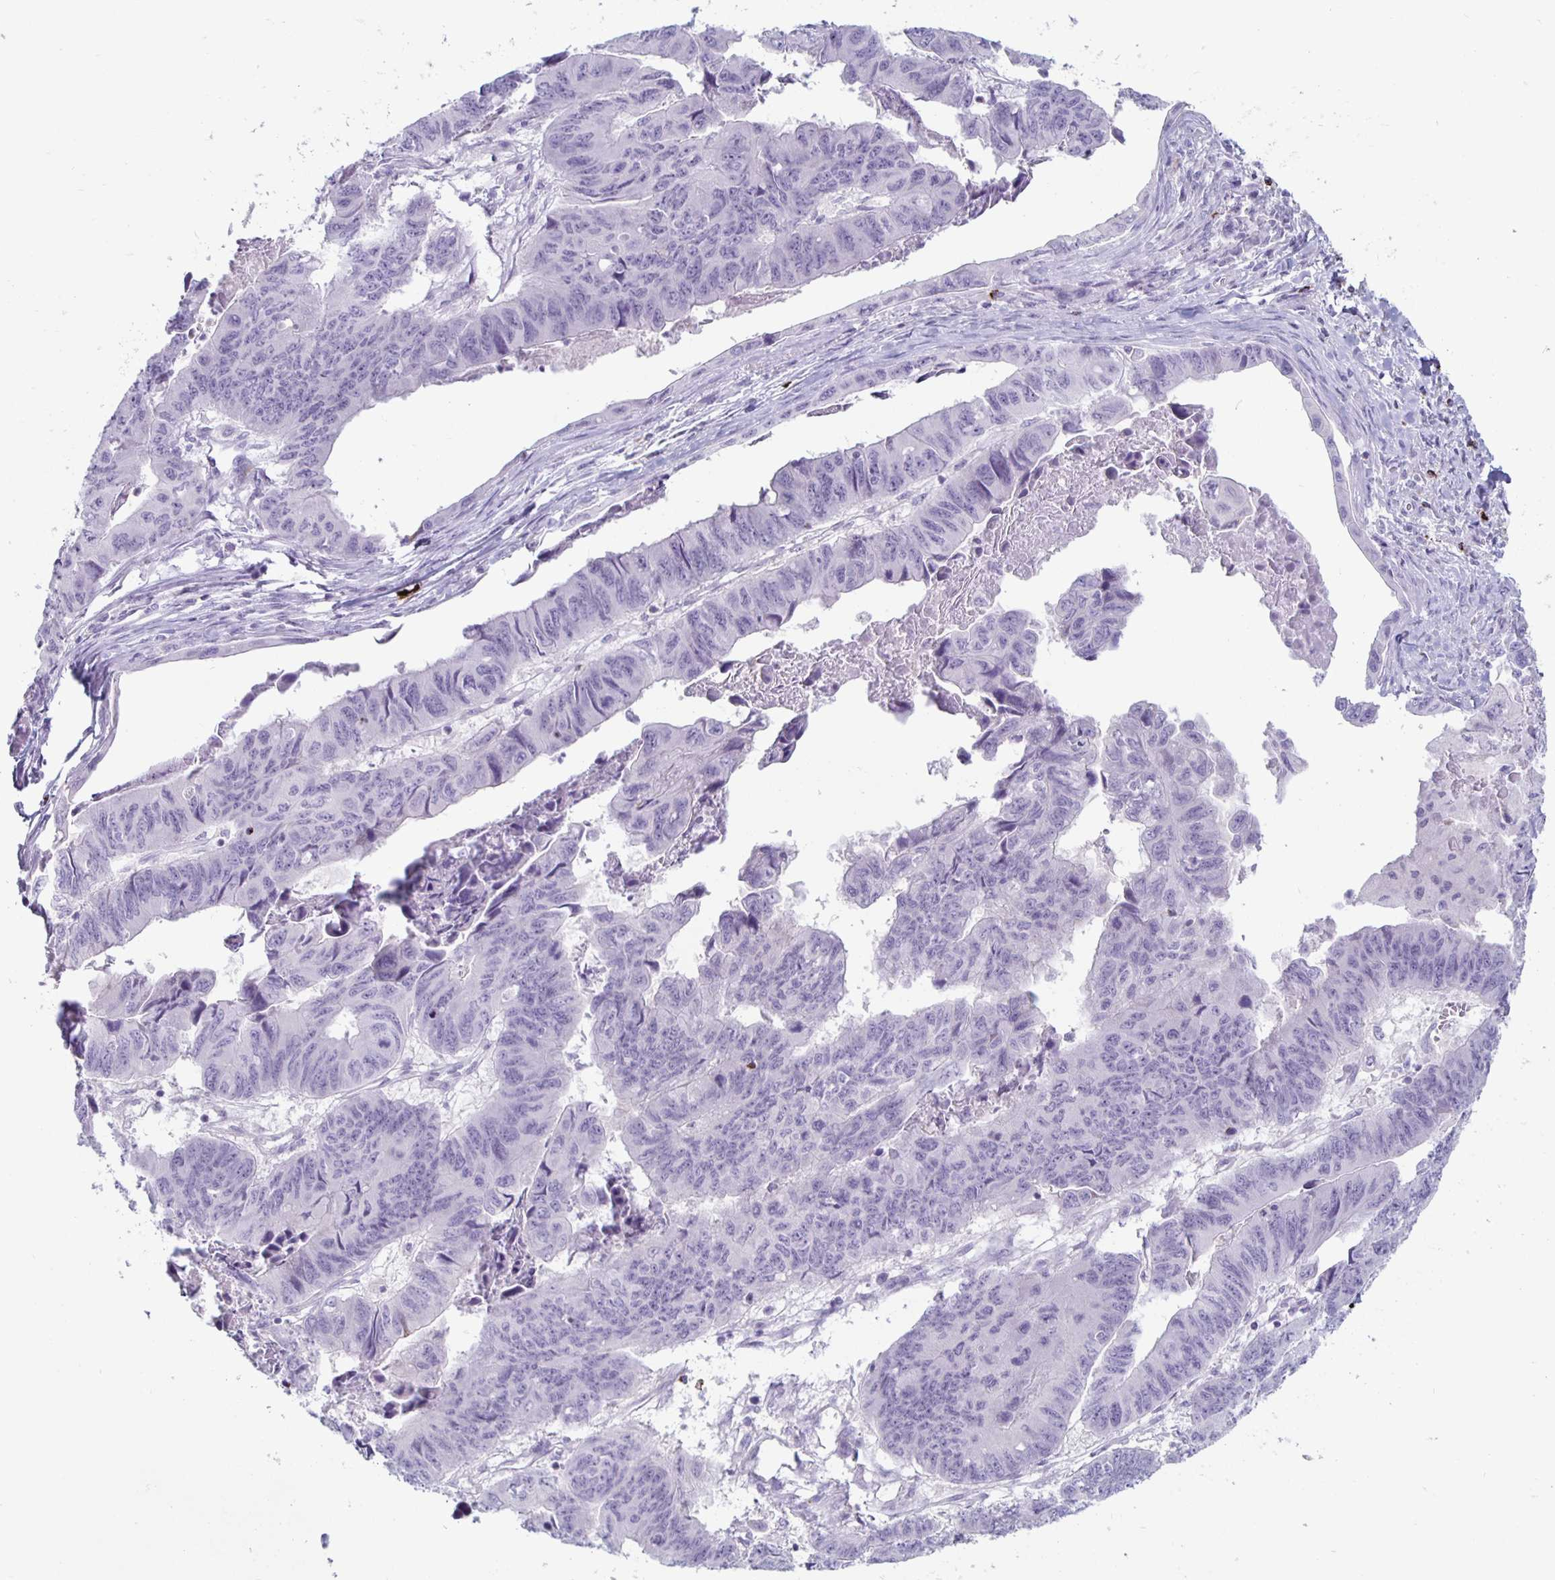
{"staining": {"intensity": "negative", "quantity": "none", "location": "none"}, "tissue": "stomach cancer", "cell_type": "Tumor cells", "image_type": "cancer", "snomed": [{"axis": "morphology", "description": "Adenocarcinoma, NOS"}, {"axis": "topography", "description": "Stomach, lower"}], "caption": "An image of human adenocarcinoma (stomach) is negative for staining in tumor cells.", "gene": "GZMK", "patient": {"sex": "male", "age": 77}}